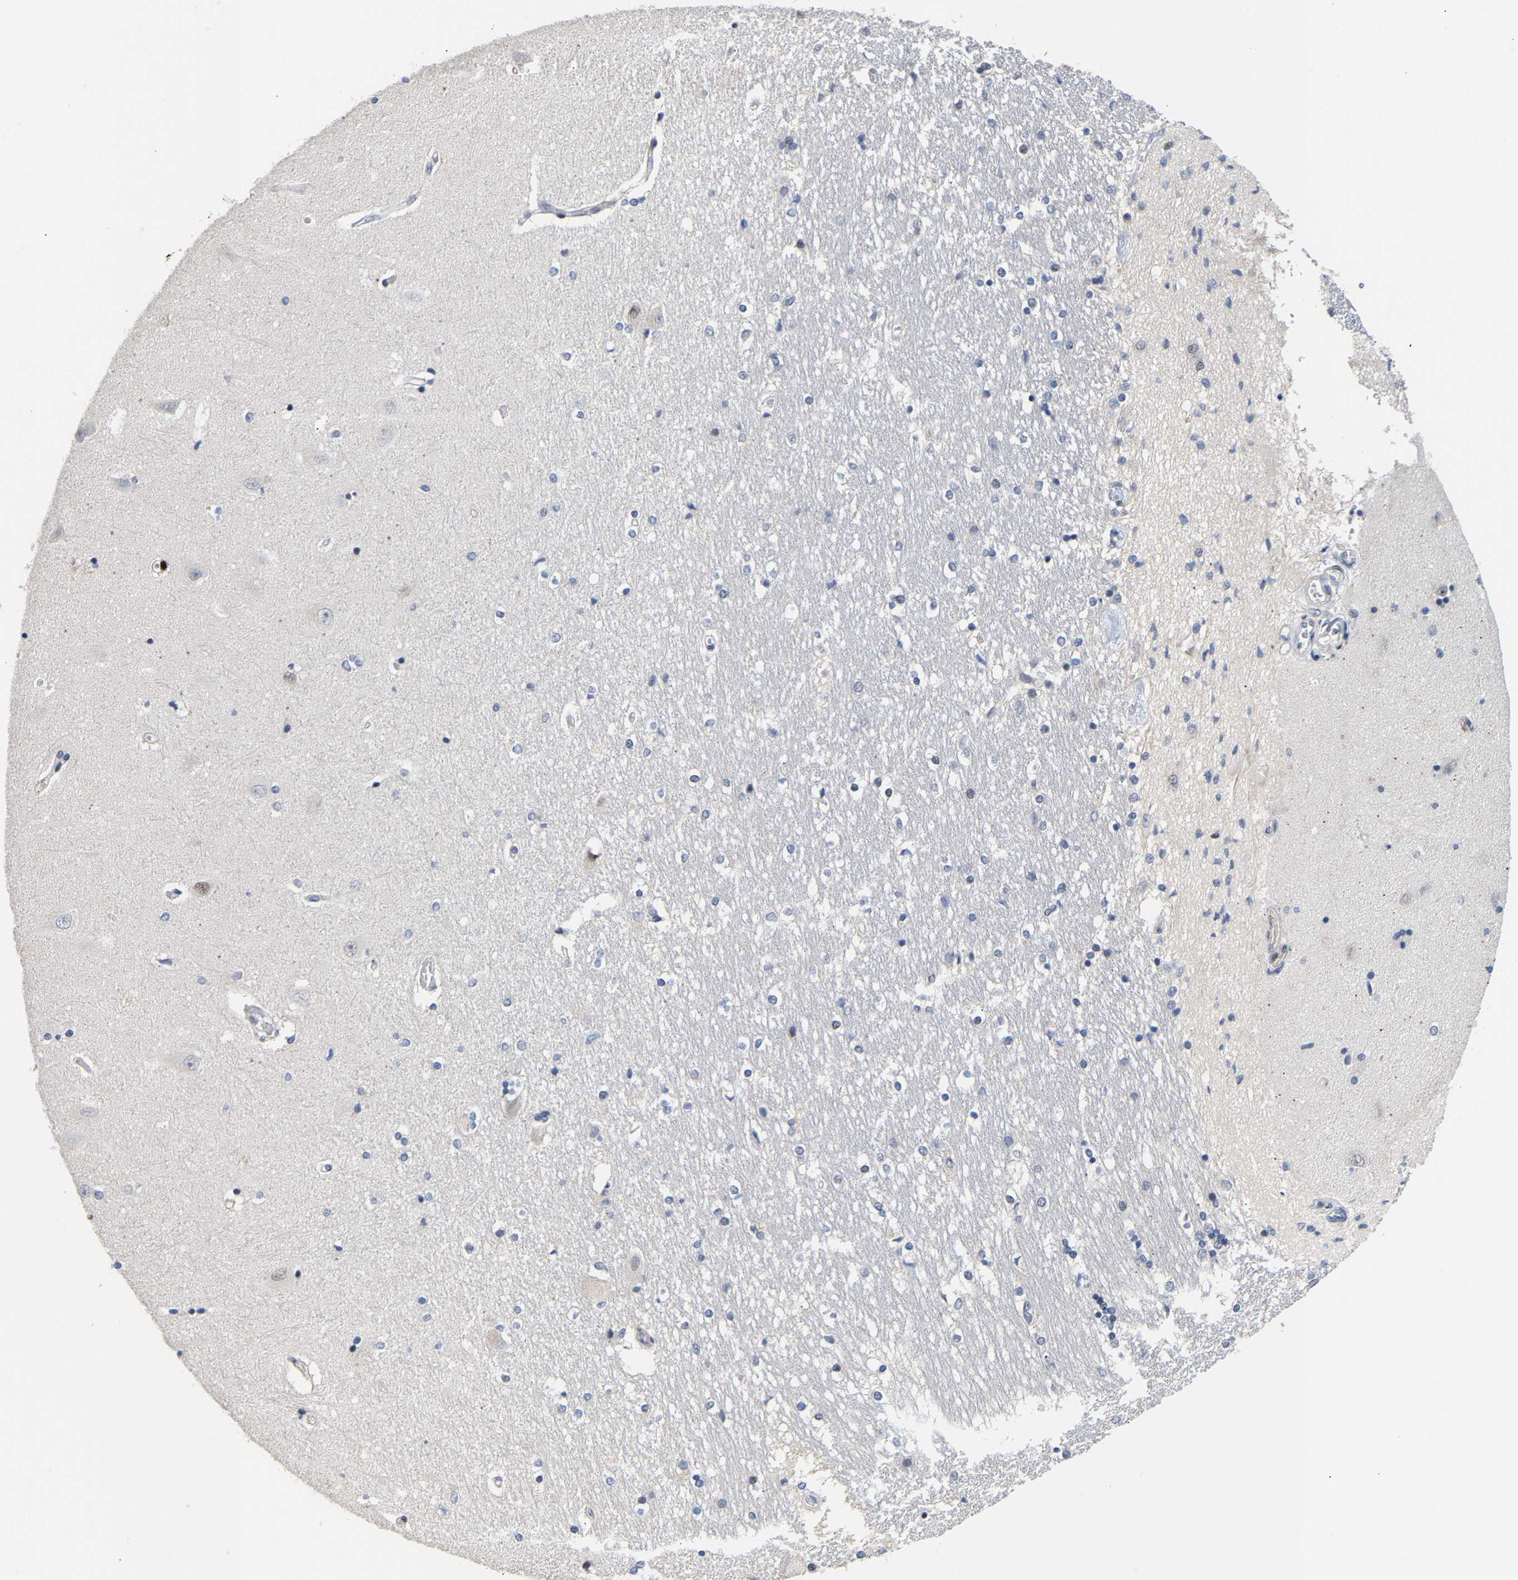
{"staining": {"intensity": "negative", "quantity": "none", "location": "none"}, "tissue": "hippocampus", "cell_type": "Glial cells", "image_type": "normal", "snomed": [{"axis": "morphology", "description": "Normal tissue, NOS"}, {"axis": "topography", "description": "Hippocampus"}], "caption": "There is no significant positivity in glial cells of hippocampus. (IHC, brightfield microscopy, high magnification).", "gene": "TDRD7", "patient": {"sex": "male", "age": 45}}